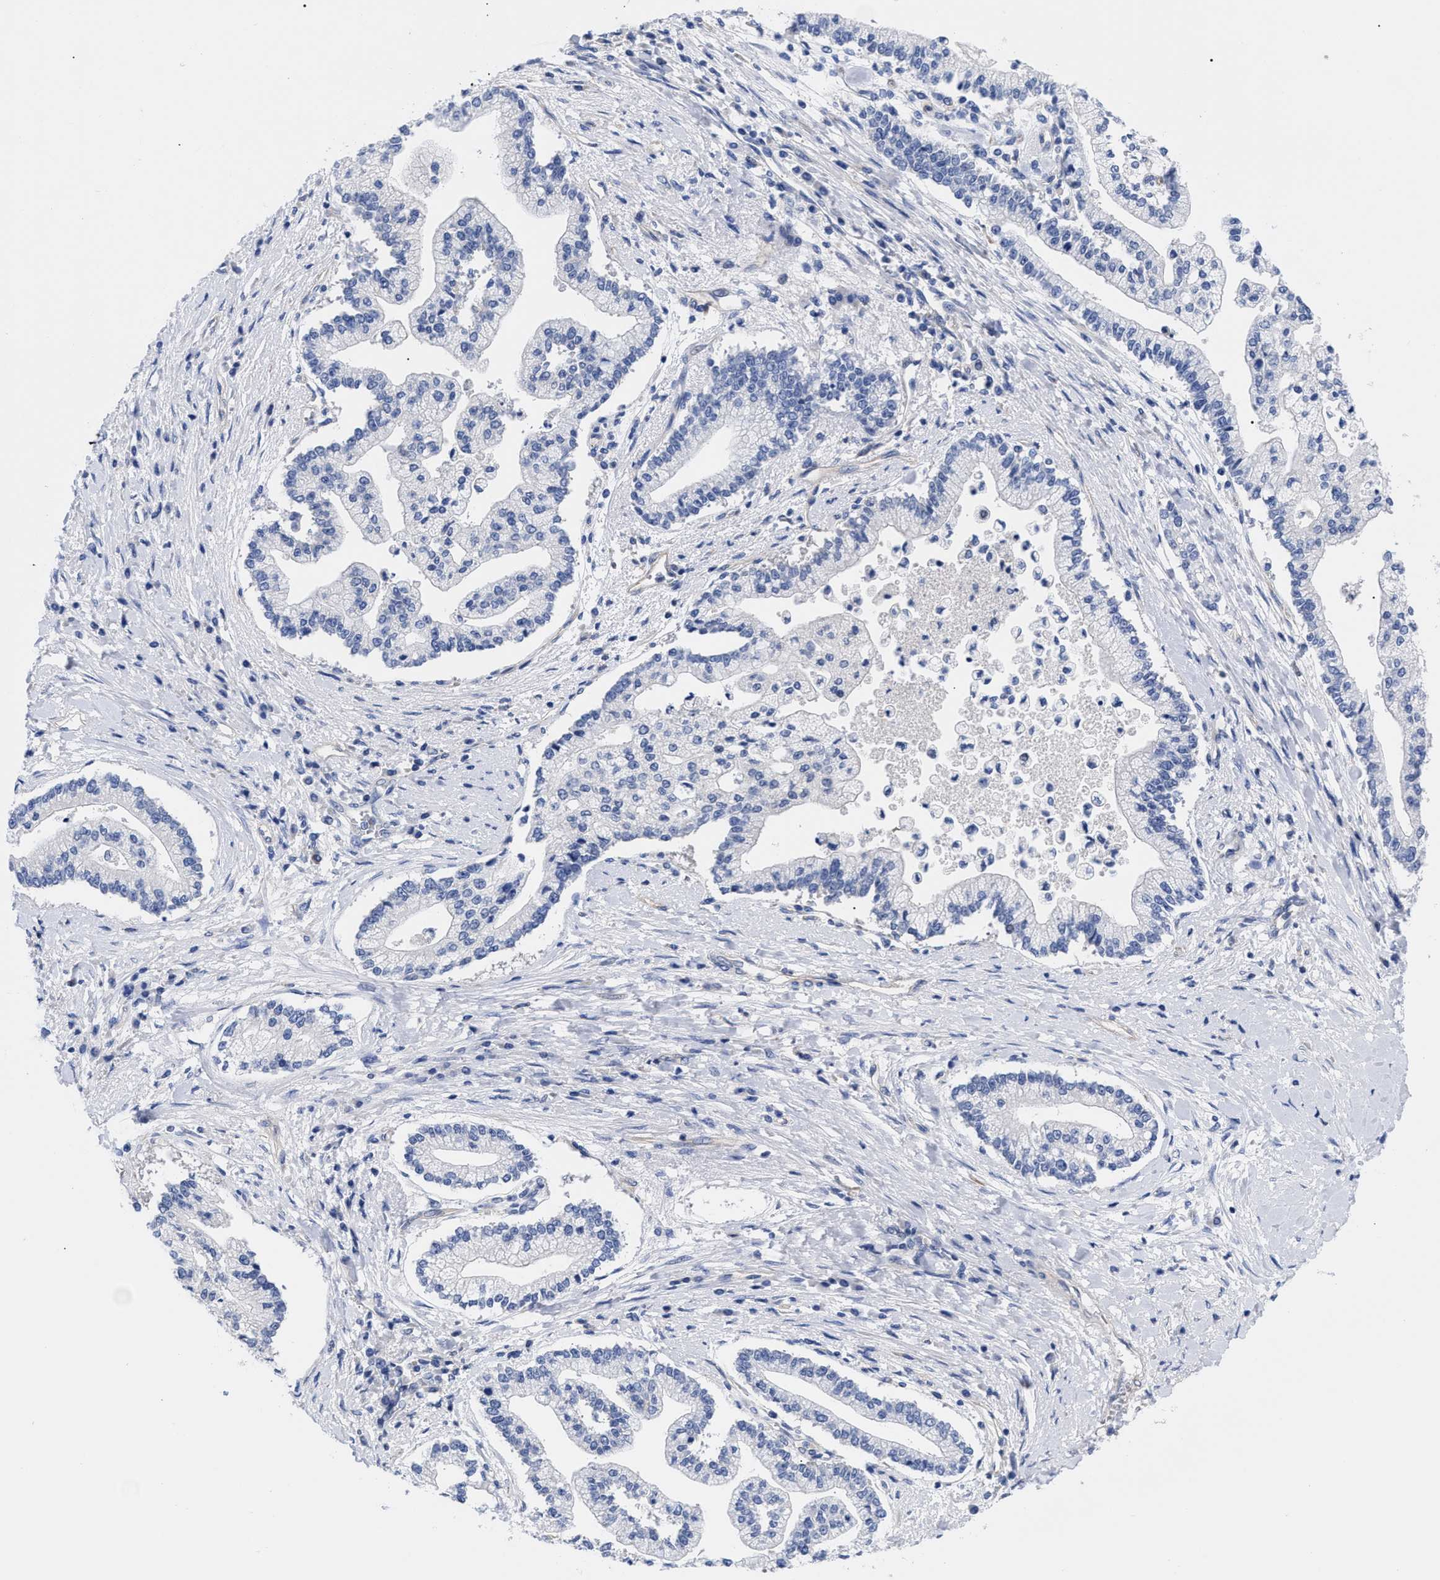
{"staining": {"intensity": "negative", "quantity": "none", "location": "none"}, "tissue": "liver cancer", "cell_type": "Tumor cells", "image_type": "cancer", "snomed": [{"axis": "morphology", "description": "Cholangiocarcinoma"}, {"axis": "topography", "description": "Liver"}], "caption": "A micrograph of human liver cholangiocarcinoma is negative for staining in tumor cells.", "gene": "IRAG2", "patient": {"sex": "male", "age": 50}}